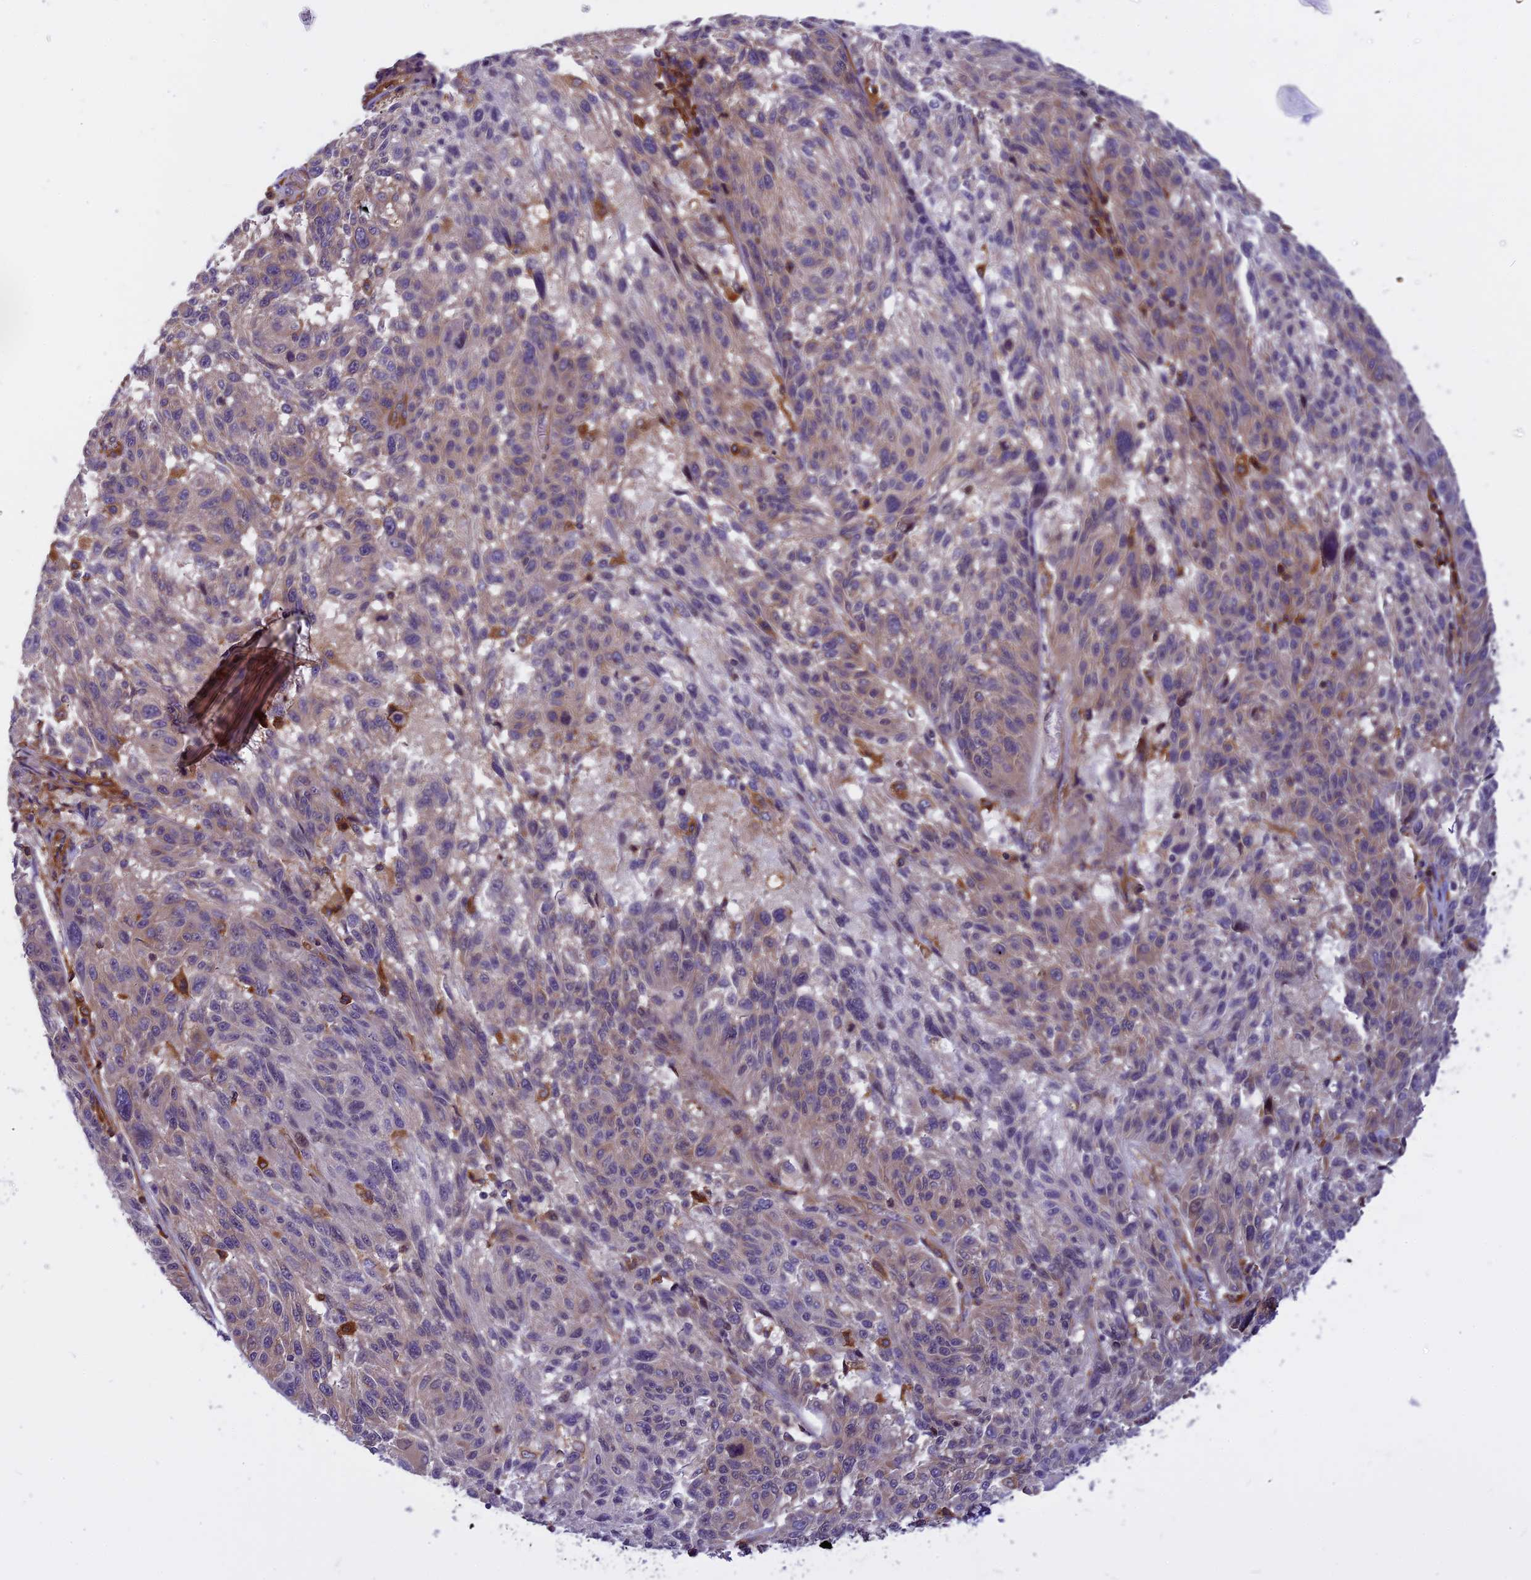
{"staining": {"intensity": "weak", "quantity": "25%-75%", "location": "cytoplasmic/membranous"}, "tissue": "melanoma", "cell_type": "Tumor cells", "image_type": "cancer", "snomed": [{"axis": "morphology", "description": "Malignant melanoma, NOS"}, {"axis": "topography", "description": "Skin"}], "caption": "Weak cytoplasmic/membranous staining for a protein is identified in approximately 25%-75% of tumor cells of melanoma using immunohistochemistry.", "gene": "EHBP1L1", "patient": {"sex": "male", "age": 53}}